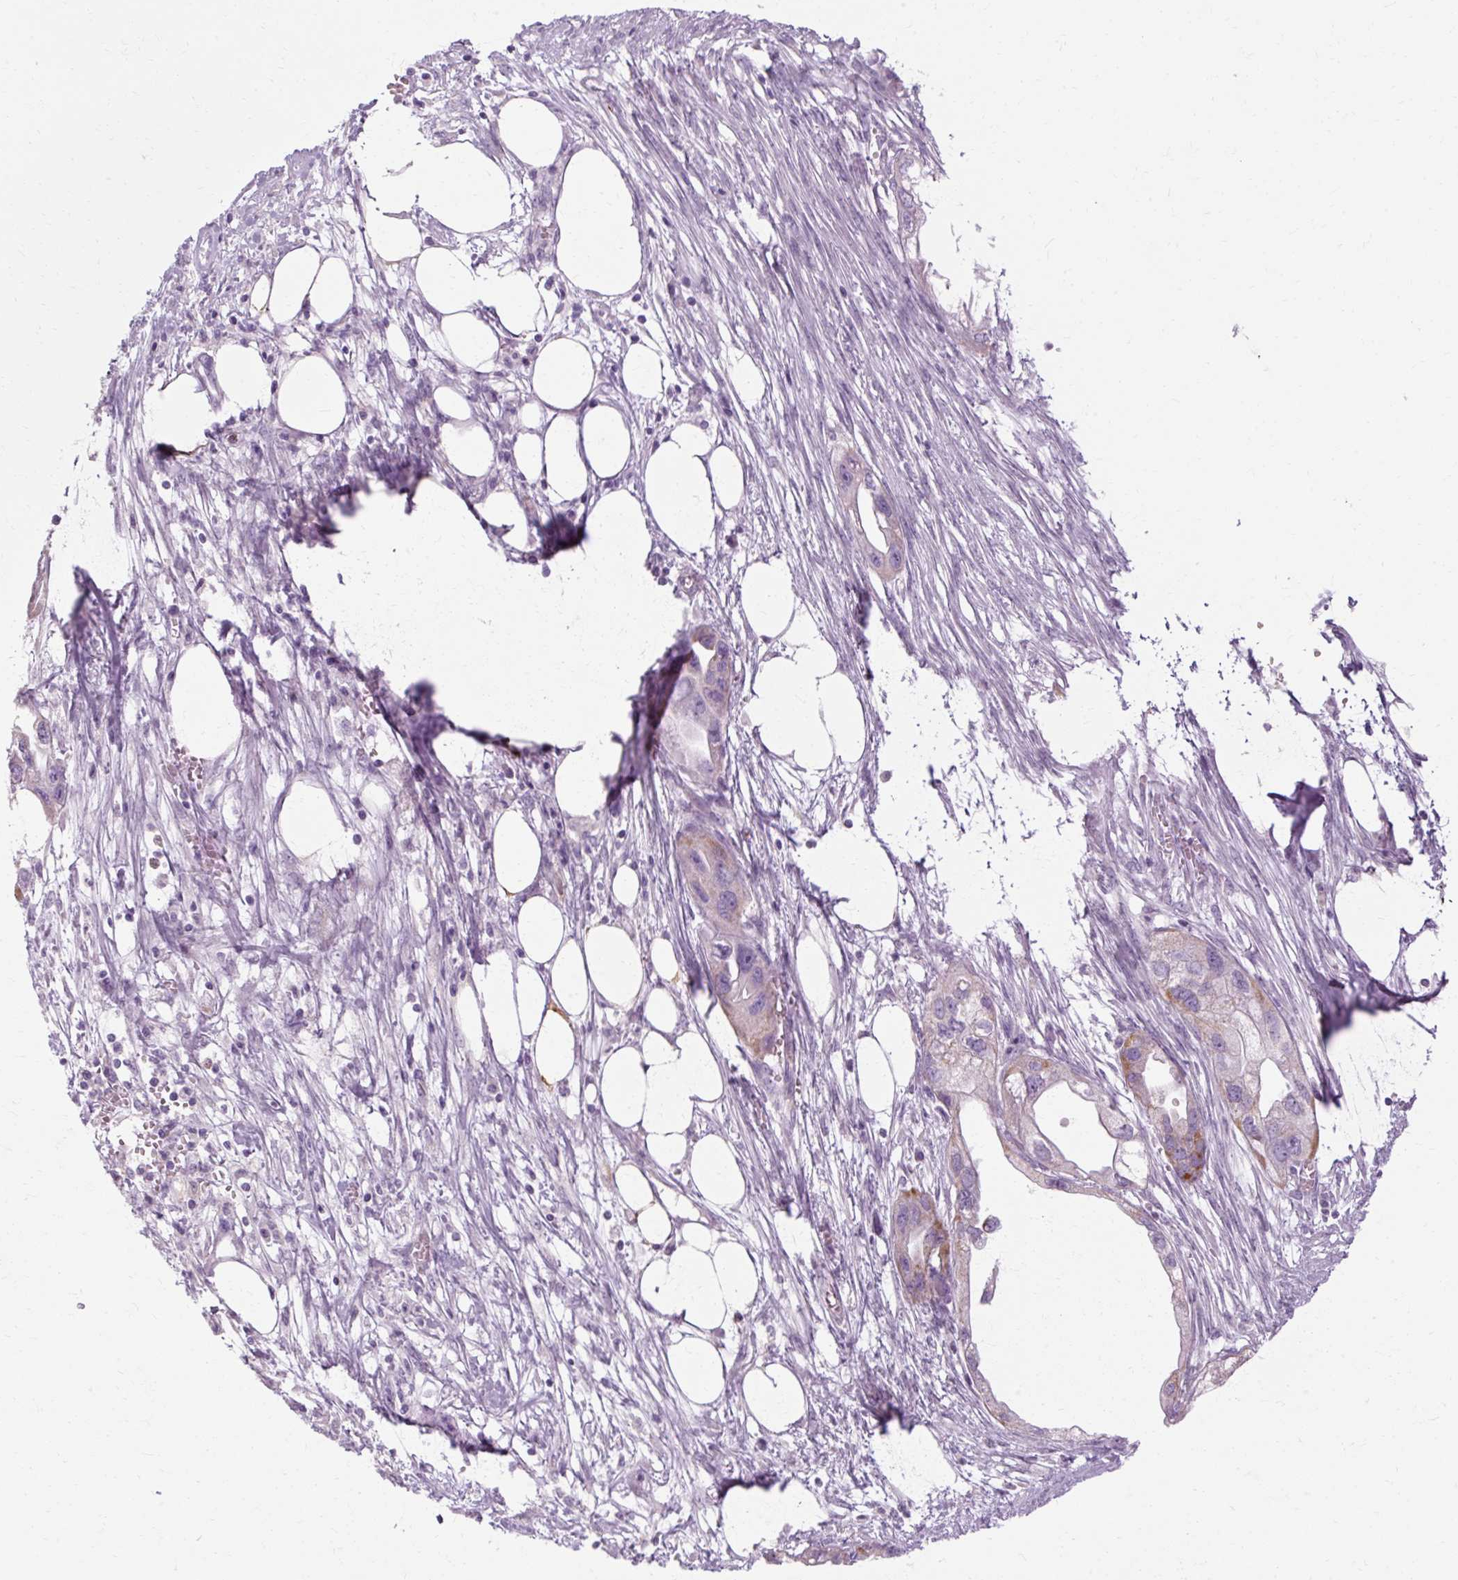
{"staining": {"intensity": "moderate", "quantity": "<25%", "location": "cytoplasmic/membranous"}, "tissue": "endometrial cancer", "cell_type": "Tumor cells", "image_type": "cancer", "snomed": [{"axis": "morphology", "description": "Adenocarcinoma, NOS"}, {"axis": "morphology", "description": "Adenocarcinoma, metastatic, NOS"}, {"axis": "topography", "description": "Adipose tissue"}, {"axis": "topography", "description": "Endometrium"}], "caption": "Protein expression analysis of human endometrial adenocarcinoma reveals moderate cytoplasmic/membranous positivity in approximately <25% of tumor cells.", "gene": "HSD11B1", "patient": {"sex": "female", "age": 67}}